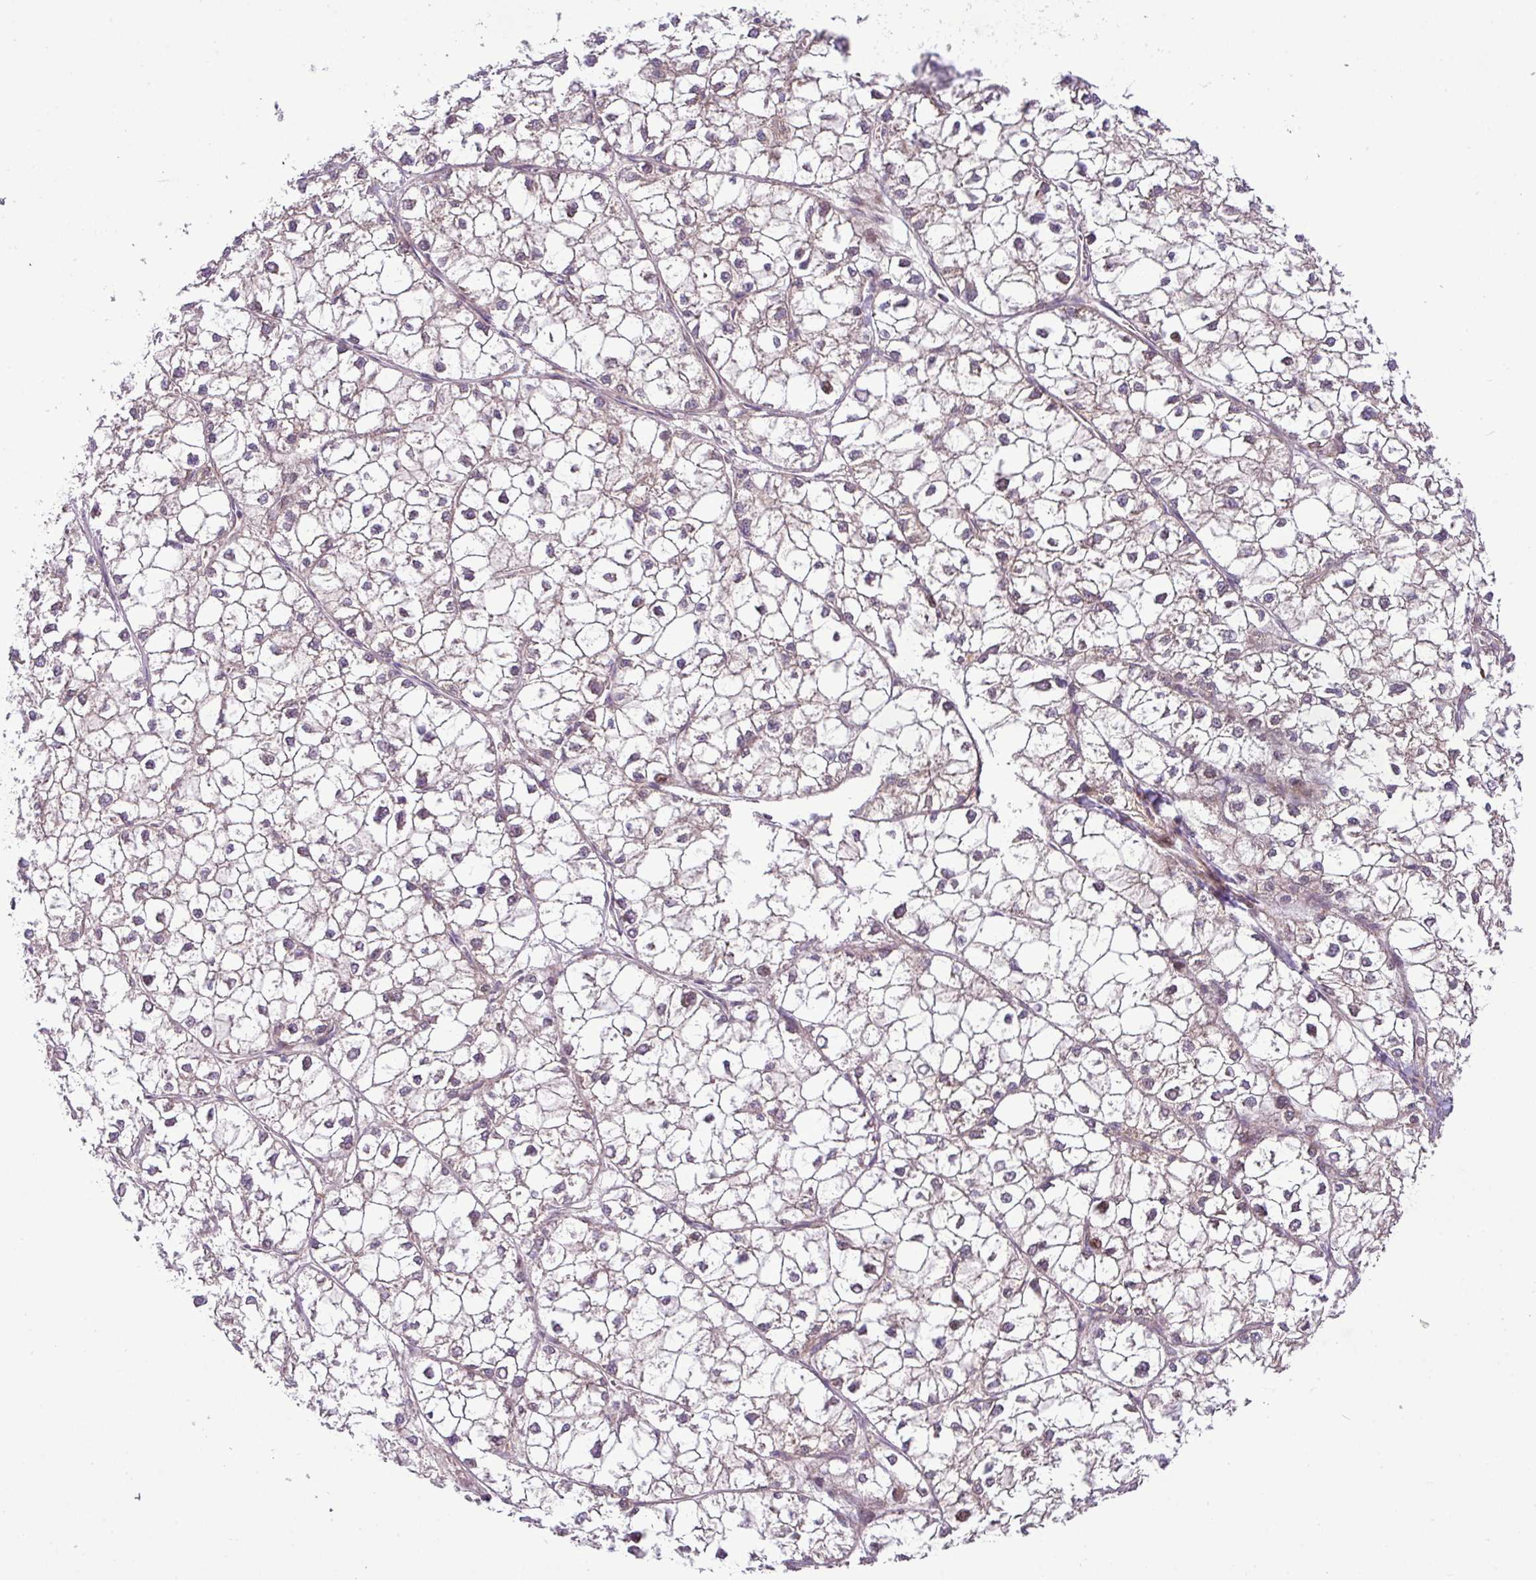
{"staining": {"intensity": "negative", "quantity": "none", "location": "none"}, "tissue": "liver cancer", "cell_type": "Tumor cells", "image_type": "cancer", "snomed": [{"axis": "morphology", "description": "Carcinoma, Hepatocellular, NOS"}, {"axis": "topography", "description": "Liver"}], "caption": "DAB immunohistochemical staining of liver cancer (hepatocellular carcinoma) demonstrates no significant expression in tumor cells.", "gene": "B3GNT9", "patient": {"sex": "female", "age": 43}}